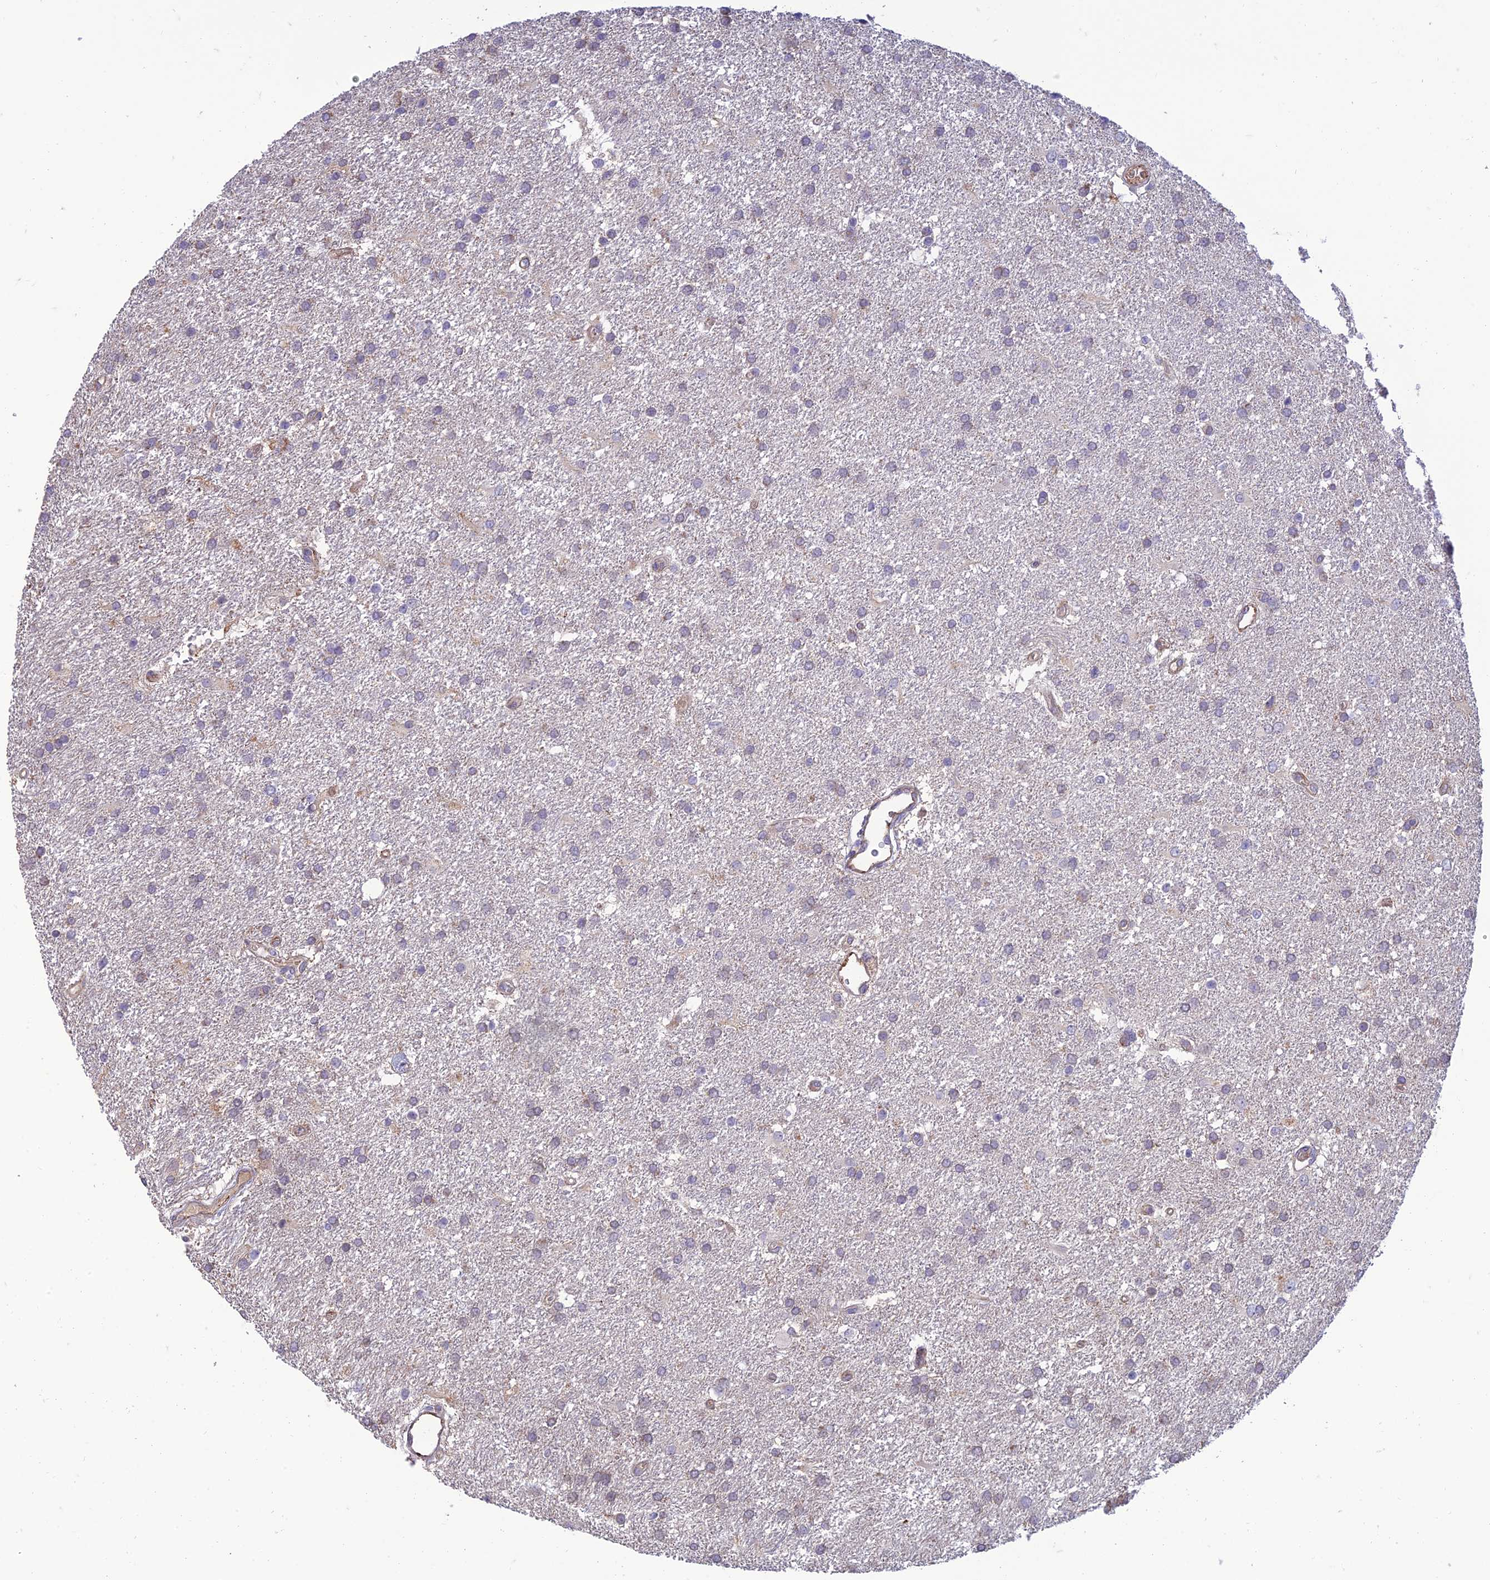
{"staining": {"intensity": "negative", "quantity": "none", "location": "none"}, "tissue": "glioma", "cell_type": "Tumor cells", "image_type": "cancer", "snomed": [{"axis": "morphology", "description": "Glioma, malignant, Low grade"}, {"axis": "topography", "description": "Brain"}], "caption": "Tumor cells are negative for protein expression in human glioma. The staining is performed using DAB (3,3'-diaminobenzidine) brown chromogen with nuclei counter-stained in using hematoxylin.", "gene": "SEL1L3", "patient": {"sex": "male", "age": 66}}